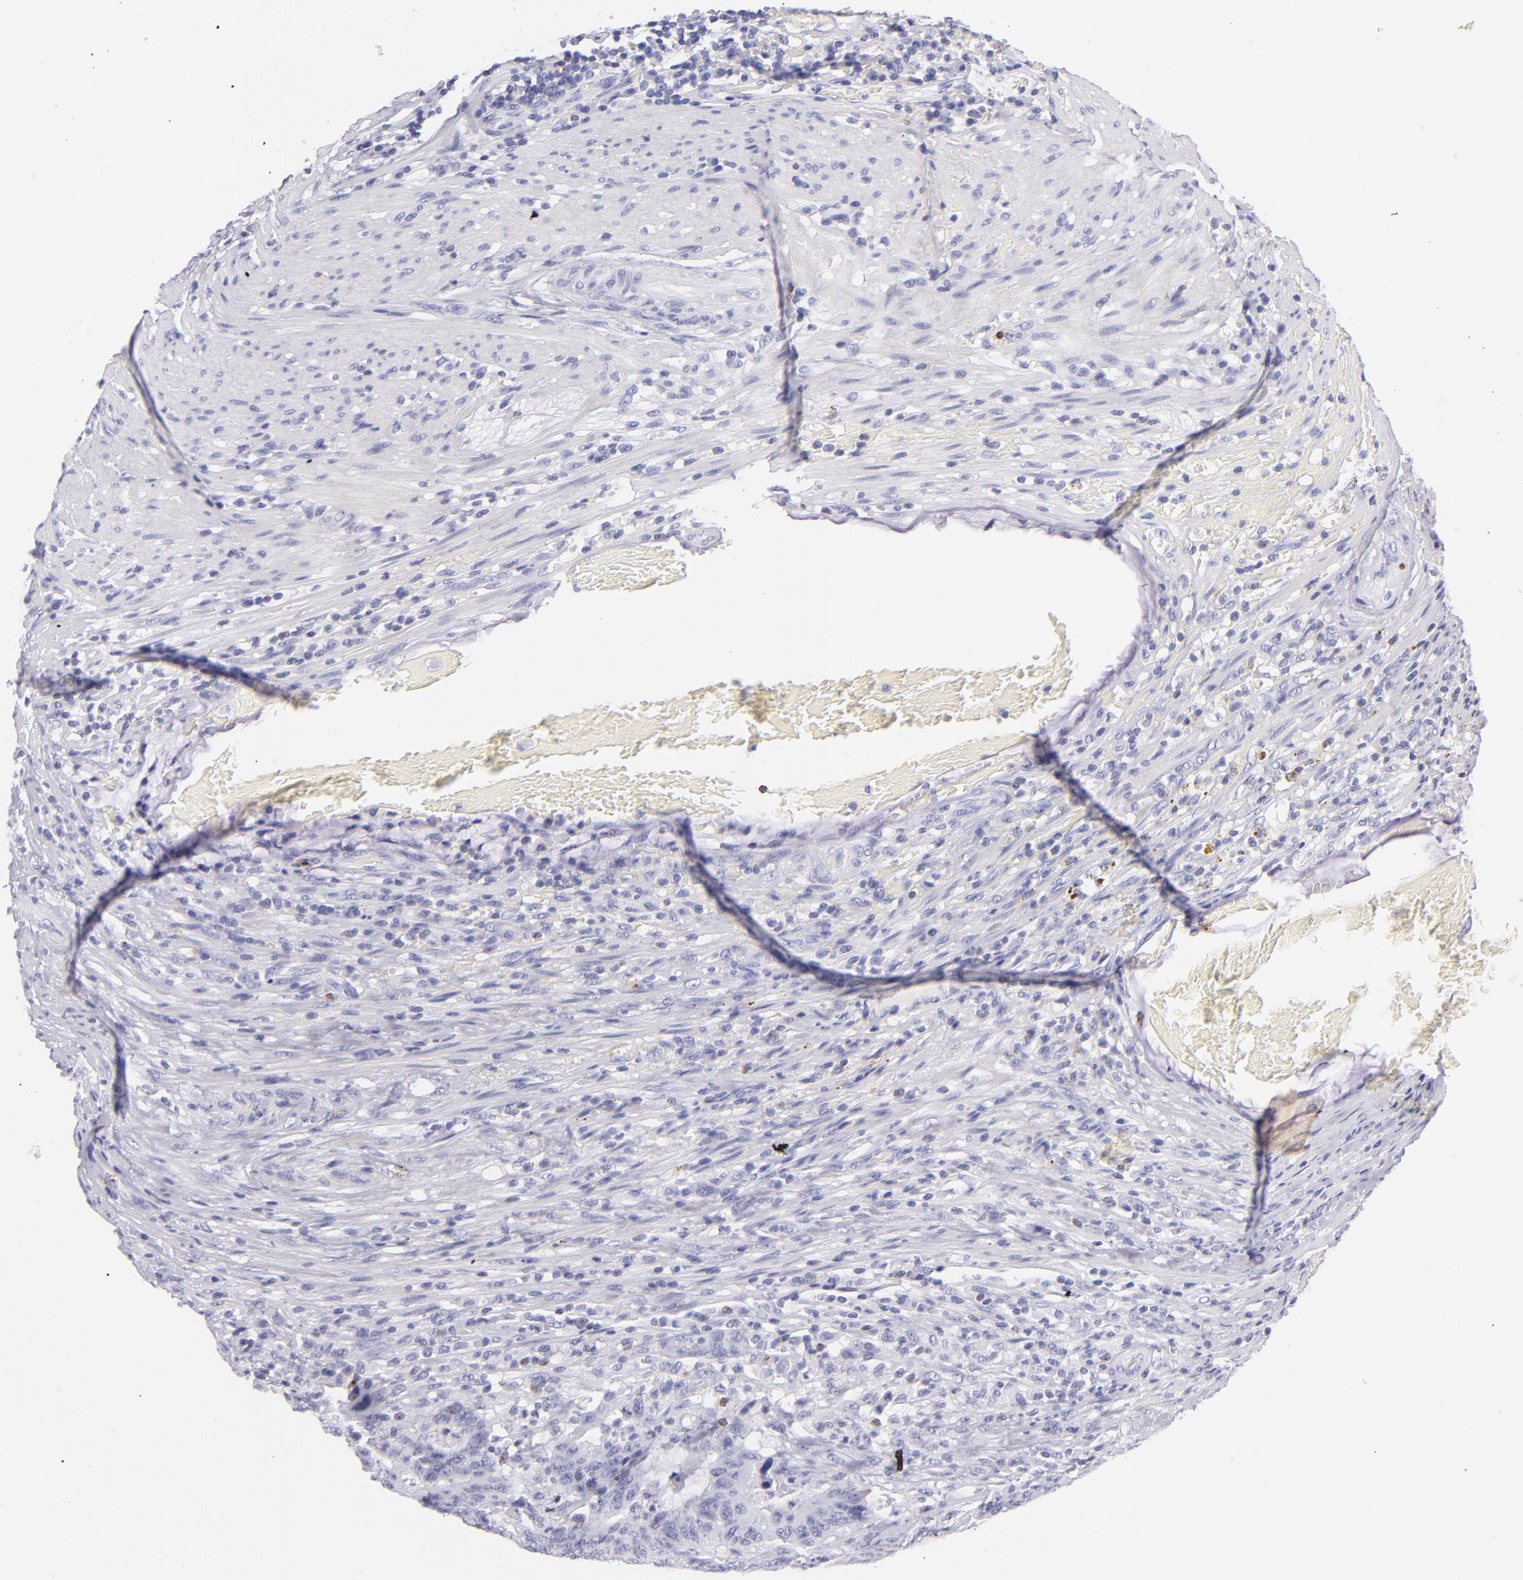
{"staining": {"intensity": "negative", "quantity": "none", "location": "none"}, "tissue": "colorectal cancer", "cell_type": "Tumor cells", "image_type": "cancer", "snomed": [{"axis": "morphology", "description": "Adenocarcinoma, NOS"}, {"axis": "topography", "description": "Colon"}], "caption": "The image demonstrates no staining of tumor cells in colorectal cancer. (Immunohistochemistry, brightfield microscopy, high magnification).", "gene": "PRF1", "patient": {"sex": "male", "age": 54}}